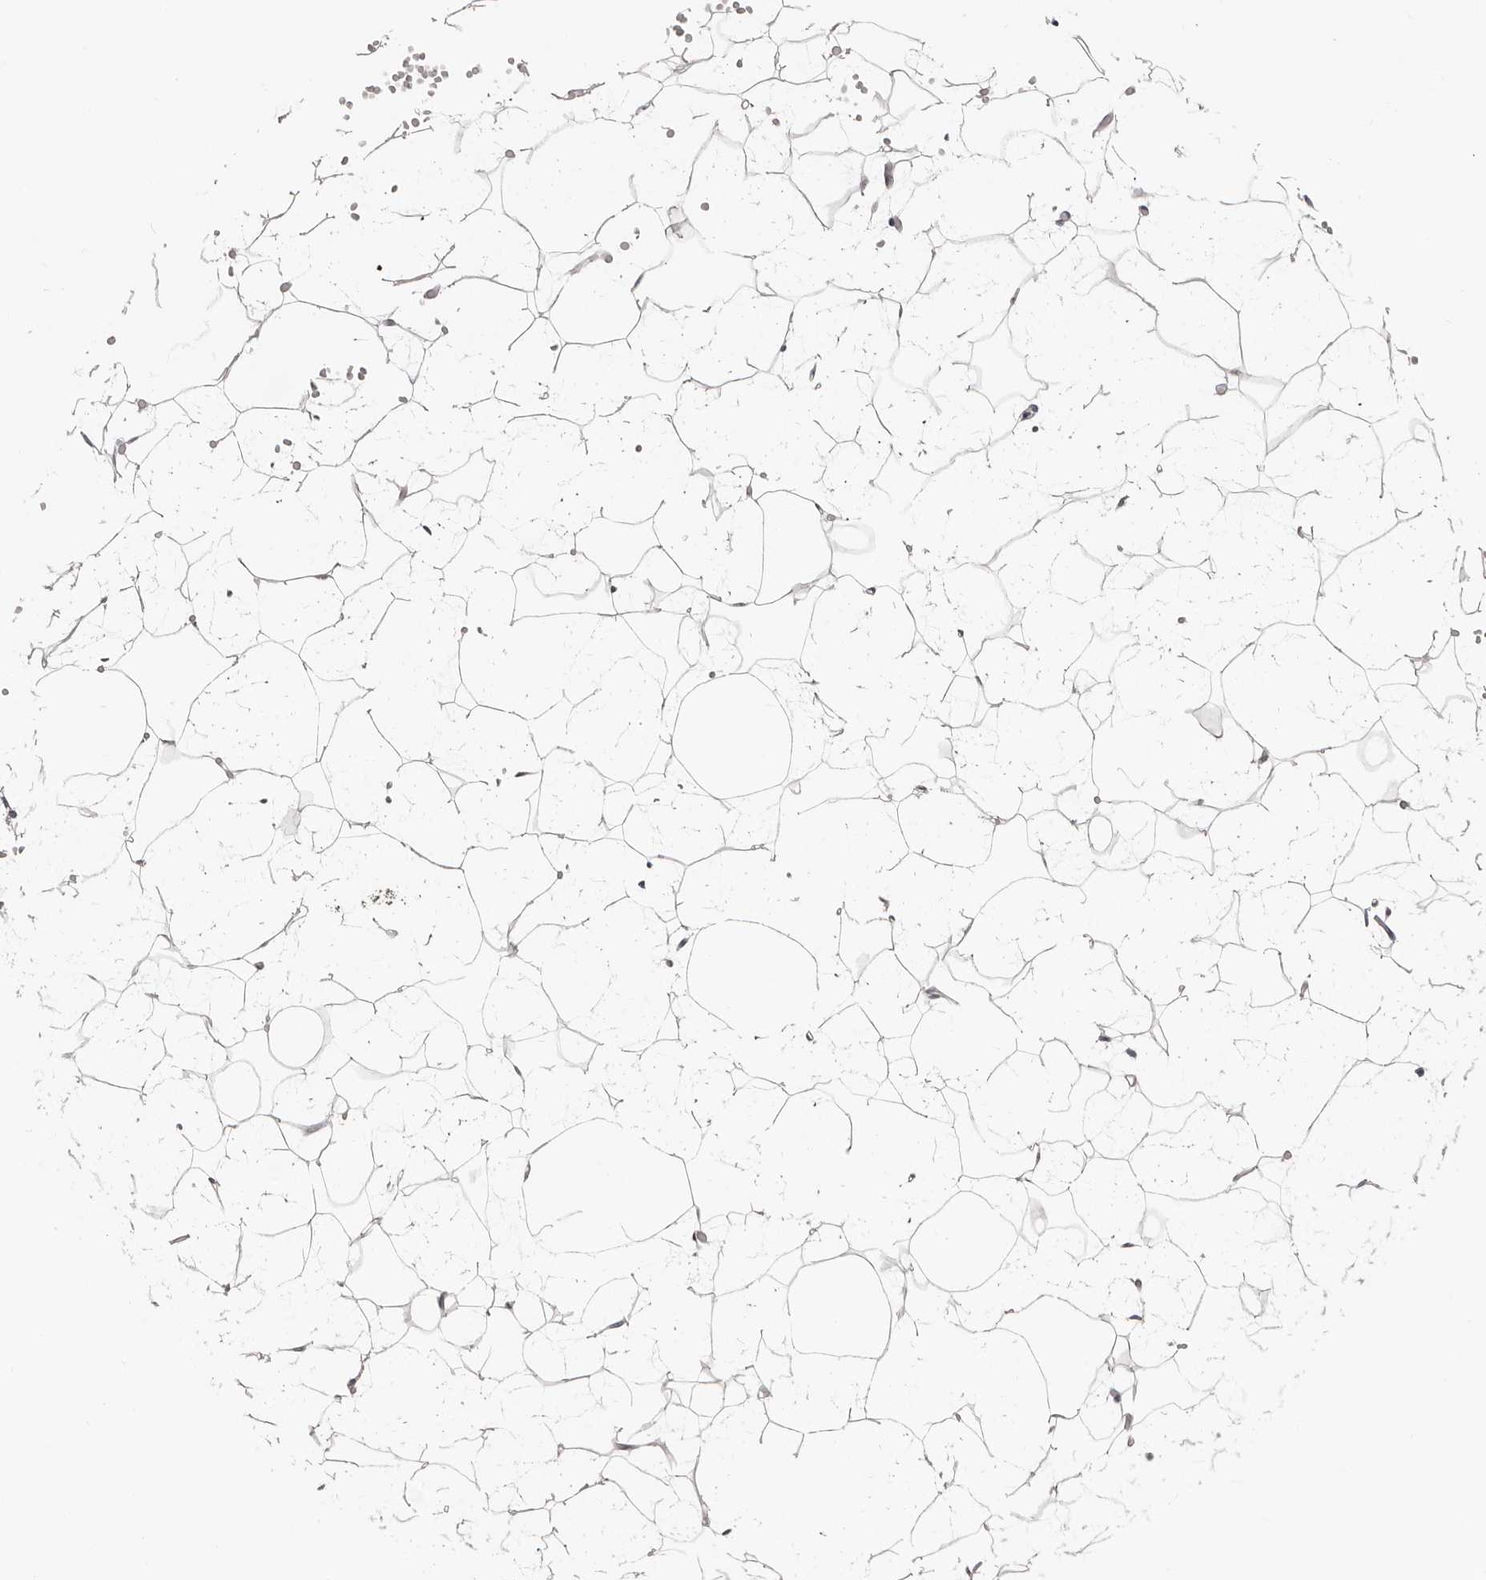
{"staining": {"intensity": "negative", "quantity": "none", "location": "none"}, "tissue": "adipose tissue", "cell_type": "Adipocytes", "image_type": "normal", "snomed": [{"axis": "morphology", "description": "Normal tissue, NOS"}, {"axis": "topography", "description": "Breast"}], "caption": "Photomicrograph shows no protein expression in adipocytes of normal adipose tissue.", "gene": "AKNAD1", "patient": {"sex": "female", "age": 23}}